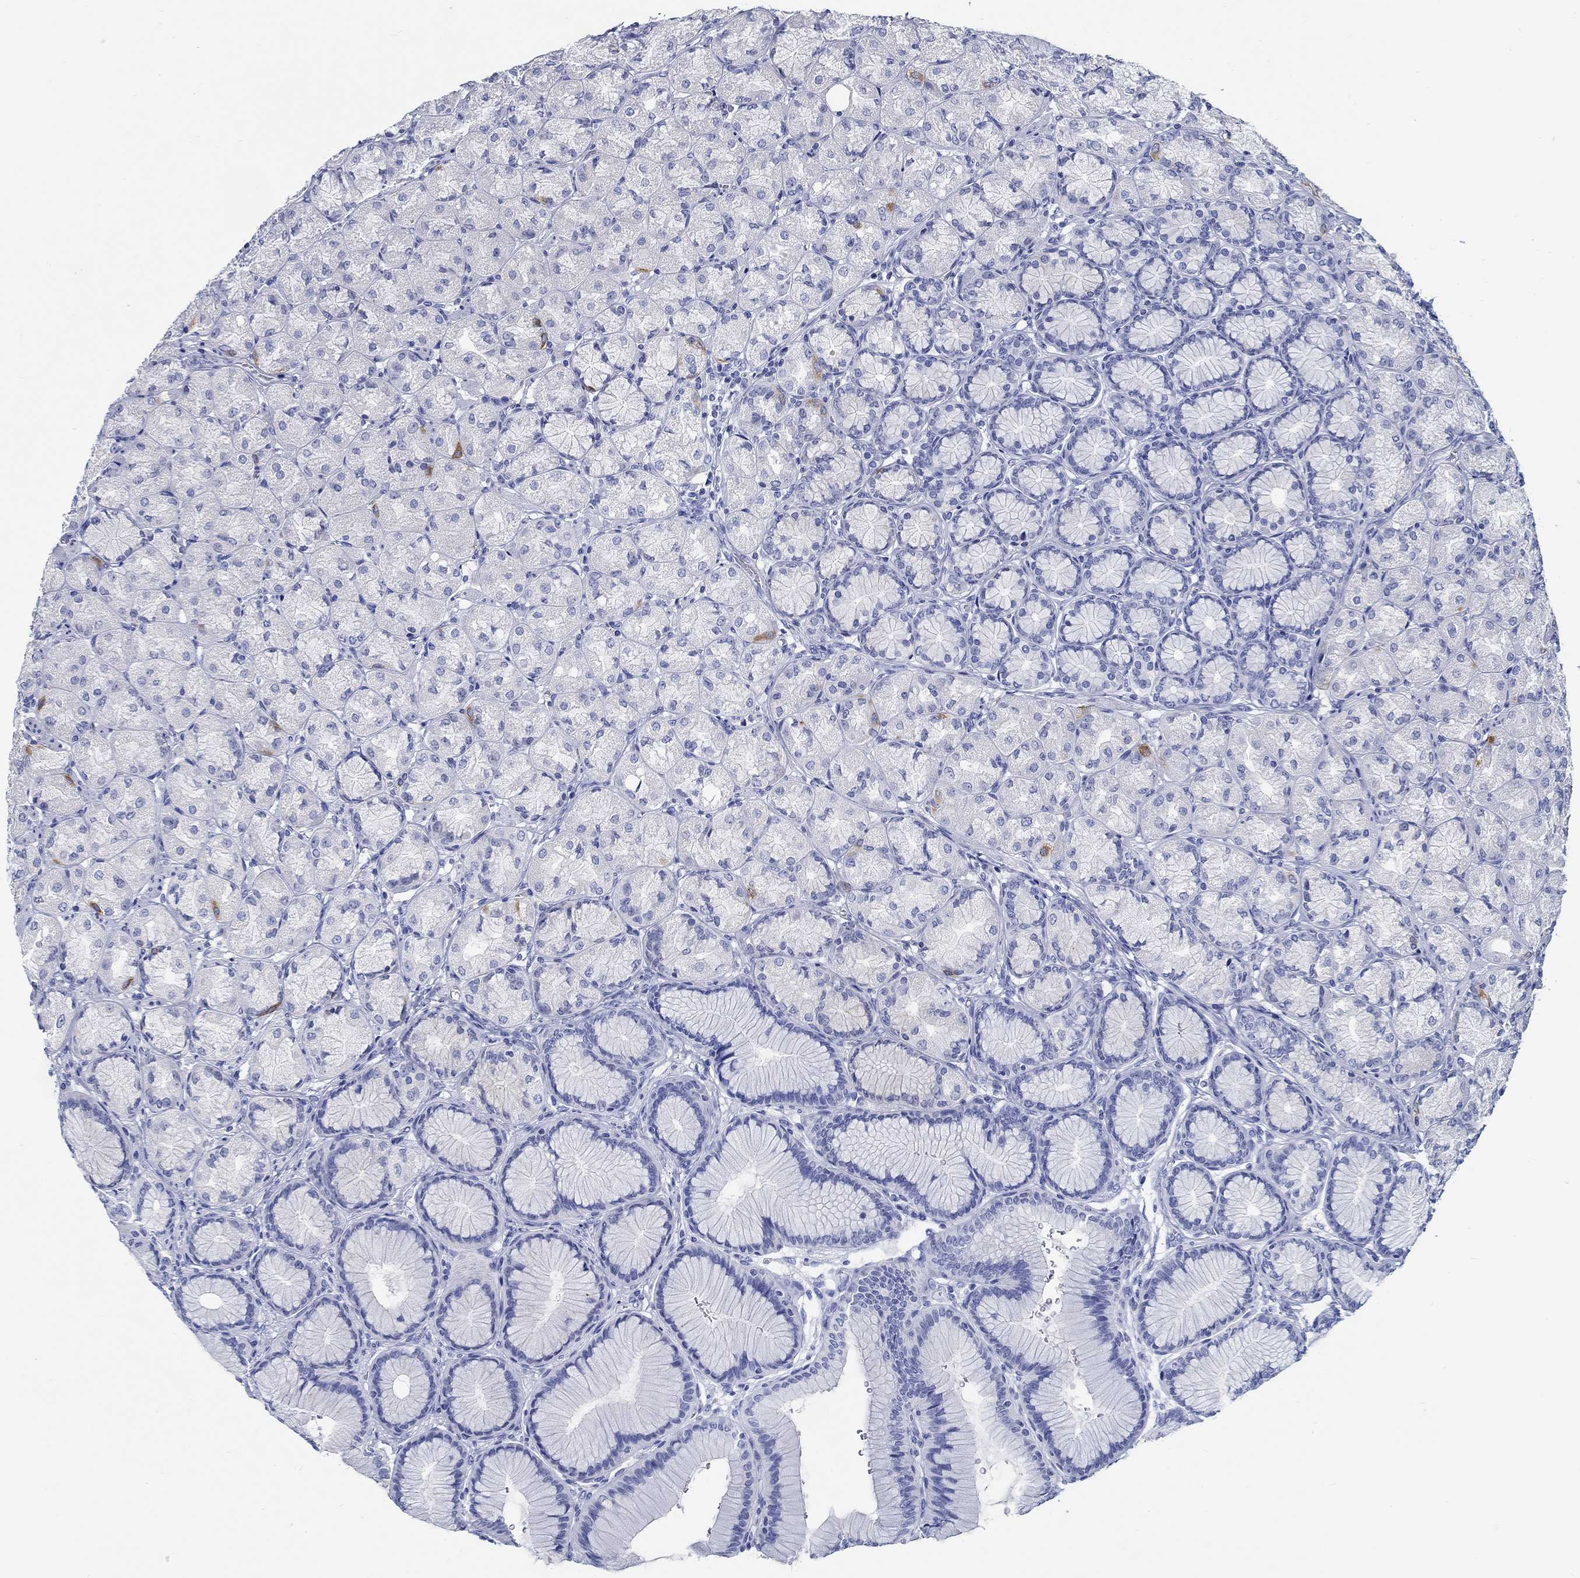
{"staining": {"intensity": "moderate", "quantity": "<25%", "location": "cytoplasmic/membranous"}, "tissue": "stomach", "cell_type": "Glandular cells", "image_type": "normal", "snomed": [{"axis": "morphology", "description": "Normal tissue, NOS"}, {"axis": "morphology", "description": "Adenocarcinoma, NOS"}, {"axis": "morphology", "description": "Adenocarcinoma, High grade"}, {"axis": "topography", "description": "Stomach, upper"}, {"axis": "topography", "description": "Stomach"}], "caption": "This is an image of immunohistochemistry staining of normal stomach, which shows moderate positivity in the cytoplasmic/membranous of glandular cells.", "gene": "FBXO2", "patient": {"sex": "female", "age": 65}}